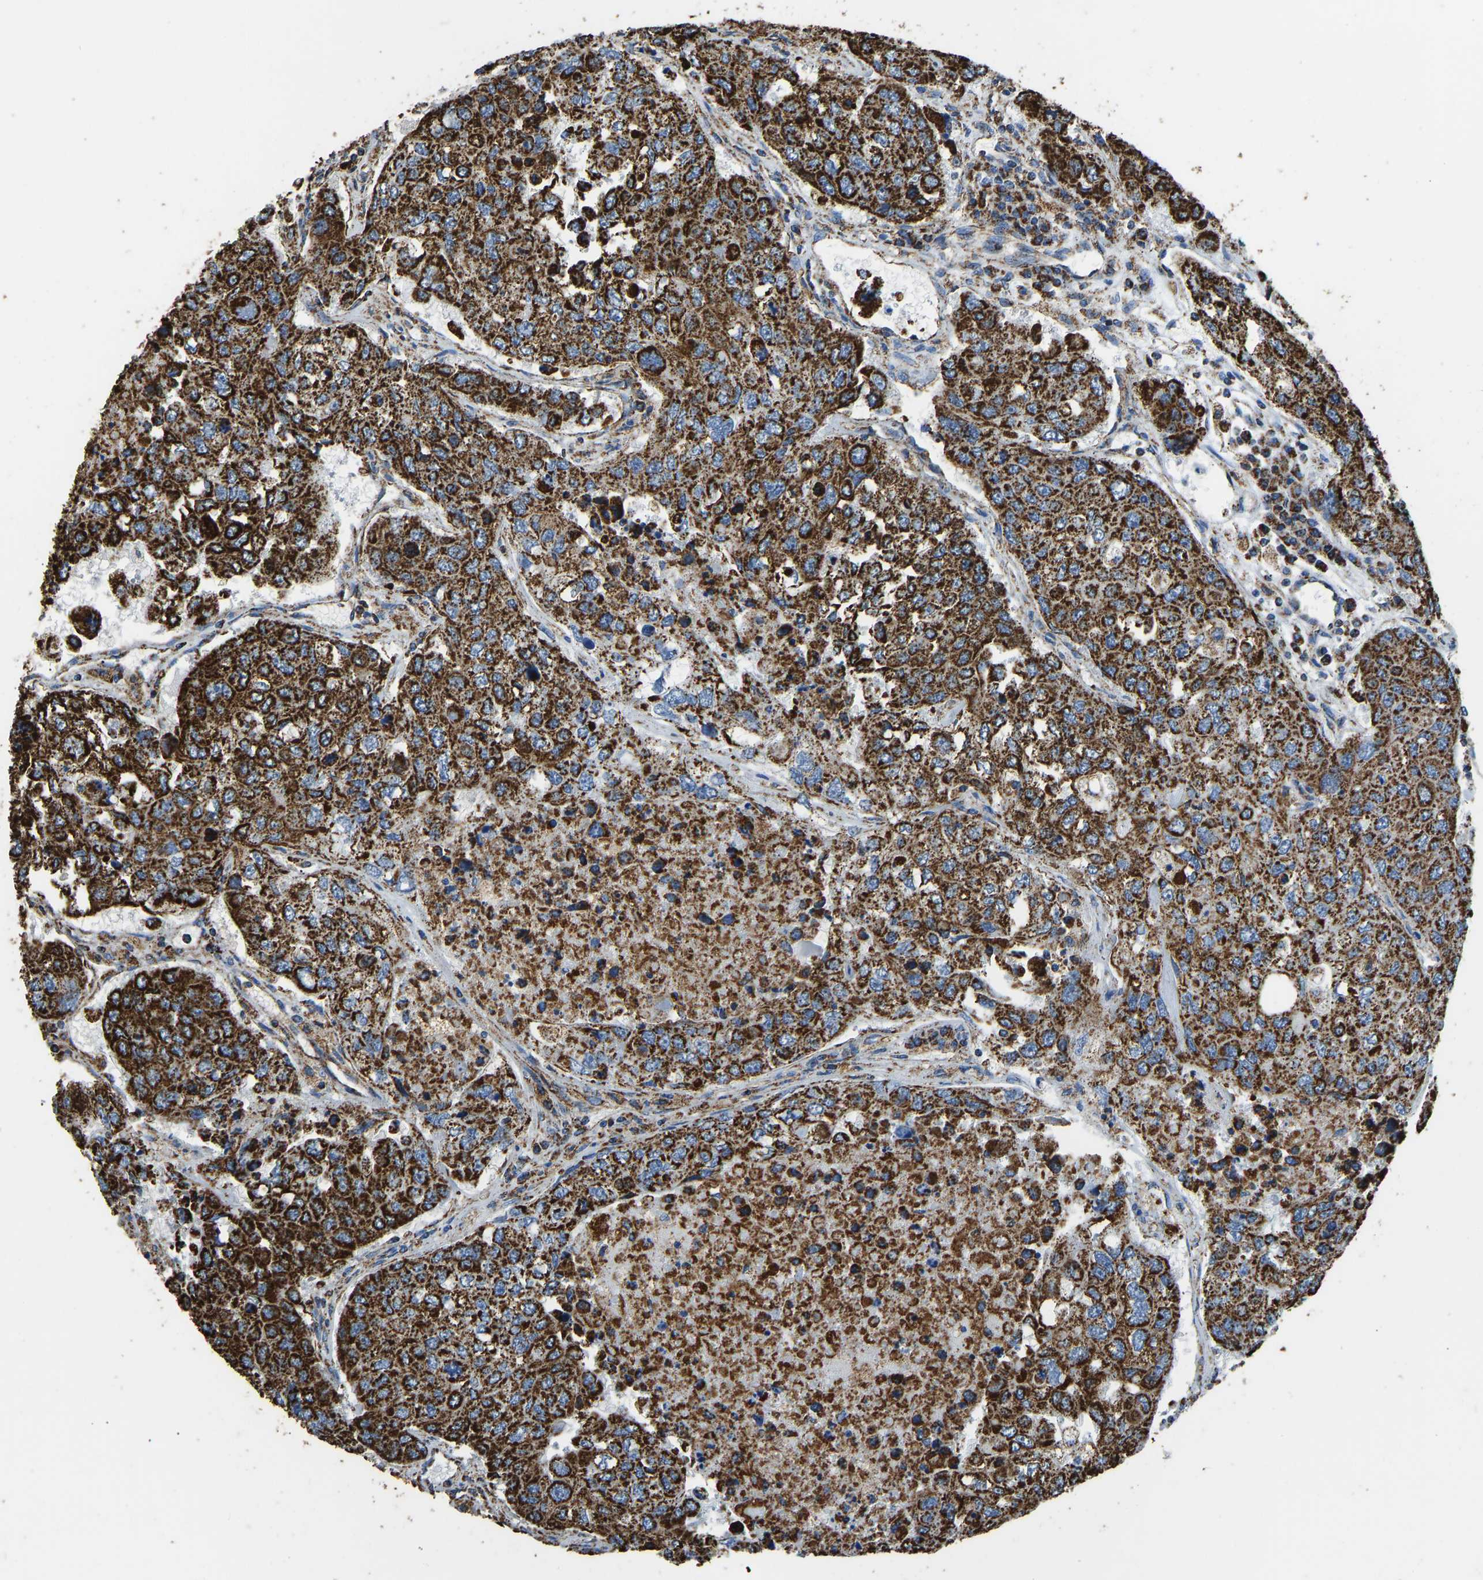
{"staining": {"intensity": "strong", "quantity": ">75%", "location": "cytoplasmic/membranous"}, "tissue": "urothelial cancer", "cell_type": "Tumor cells", "image_type": "cancer", "snomed": [{"axis": "morphology", "description": "Urothelial carcinoma, High grade"}, {"axis": "topography", "description": "Lymph node"}, {"axis": "topography", "description": "Urinary bladder"}], "caption": "The image displays immunohistochemical staining of urothelial cancer. There is strong cytoplasmic/membranous positivity is appreciated in about >75% of tumor cells.", "gene": "IRX6", "patient": {"sex": "male", "age": 51}}